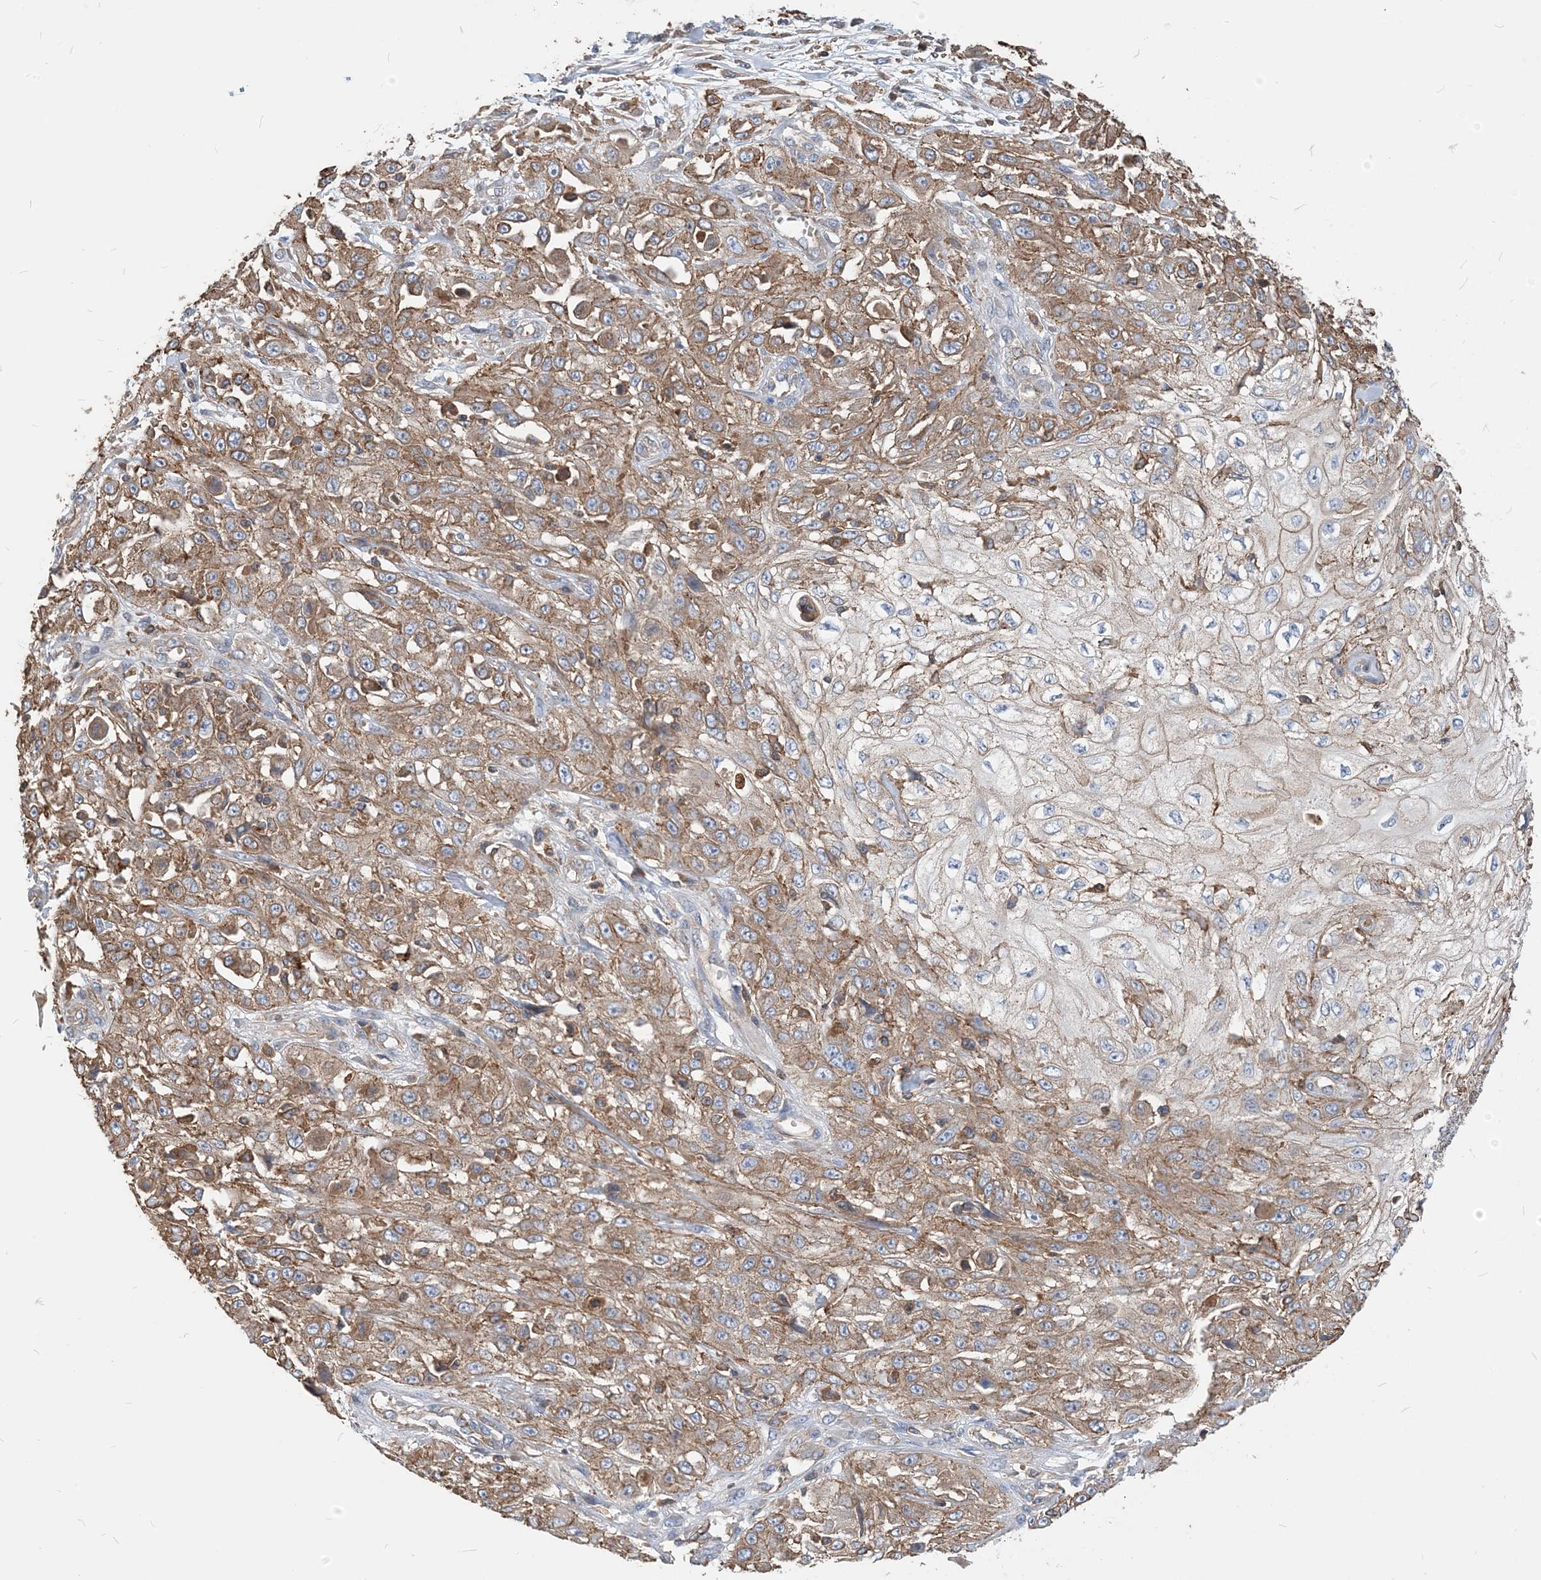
{"staining": {"intensity": "moderate", "quantity": ">75%", "location": "cytoplasmic/membranous"}, "tissue": "skin cancer", "cell_type": "Tumor cells", "image_type": "cancer", "snomed": [{"axis": "morphology", "description": "Squamous cell carcinoma, NOS"}, {"axis": "morphology", "description": "Squamous cell carcinoma, metastatic, NOS"}, {"axis": "topography", "description": "Skin"}, {"axis": "topography", "description": "Lymph node"}], "caption": "About >75% of tumor cells in skin cancer show moderate cytoplasmic/membranous protein expression as visualized by brown immunohistochemical staining.", "gene": "PARVG", "patient": {"sex": "male", "age": 75}}